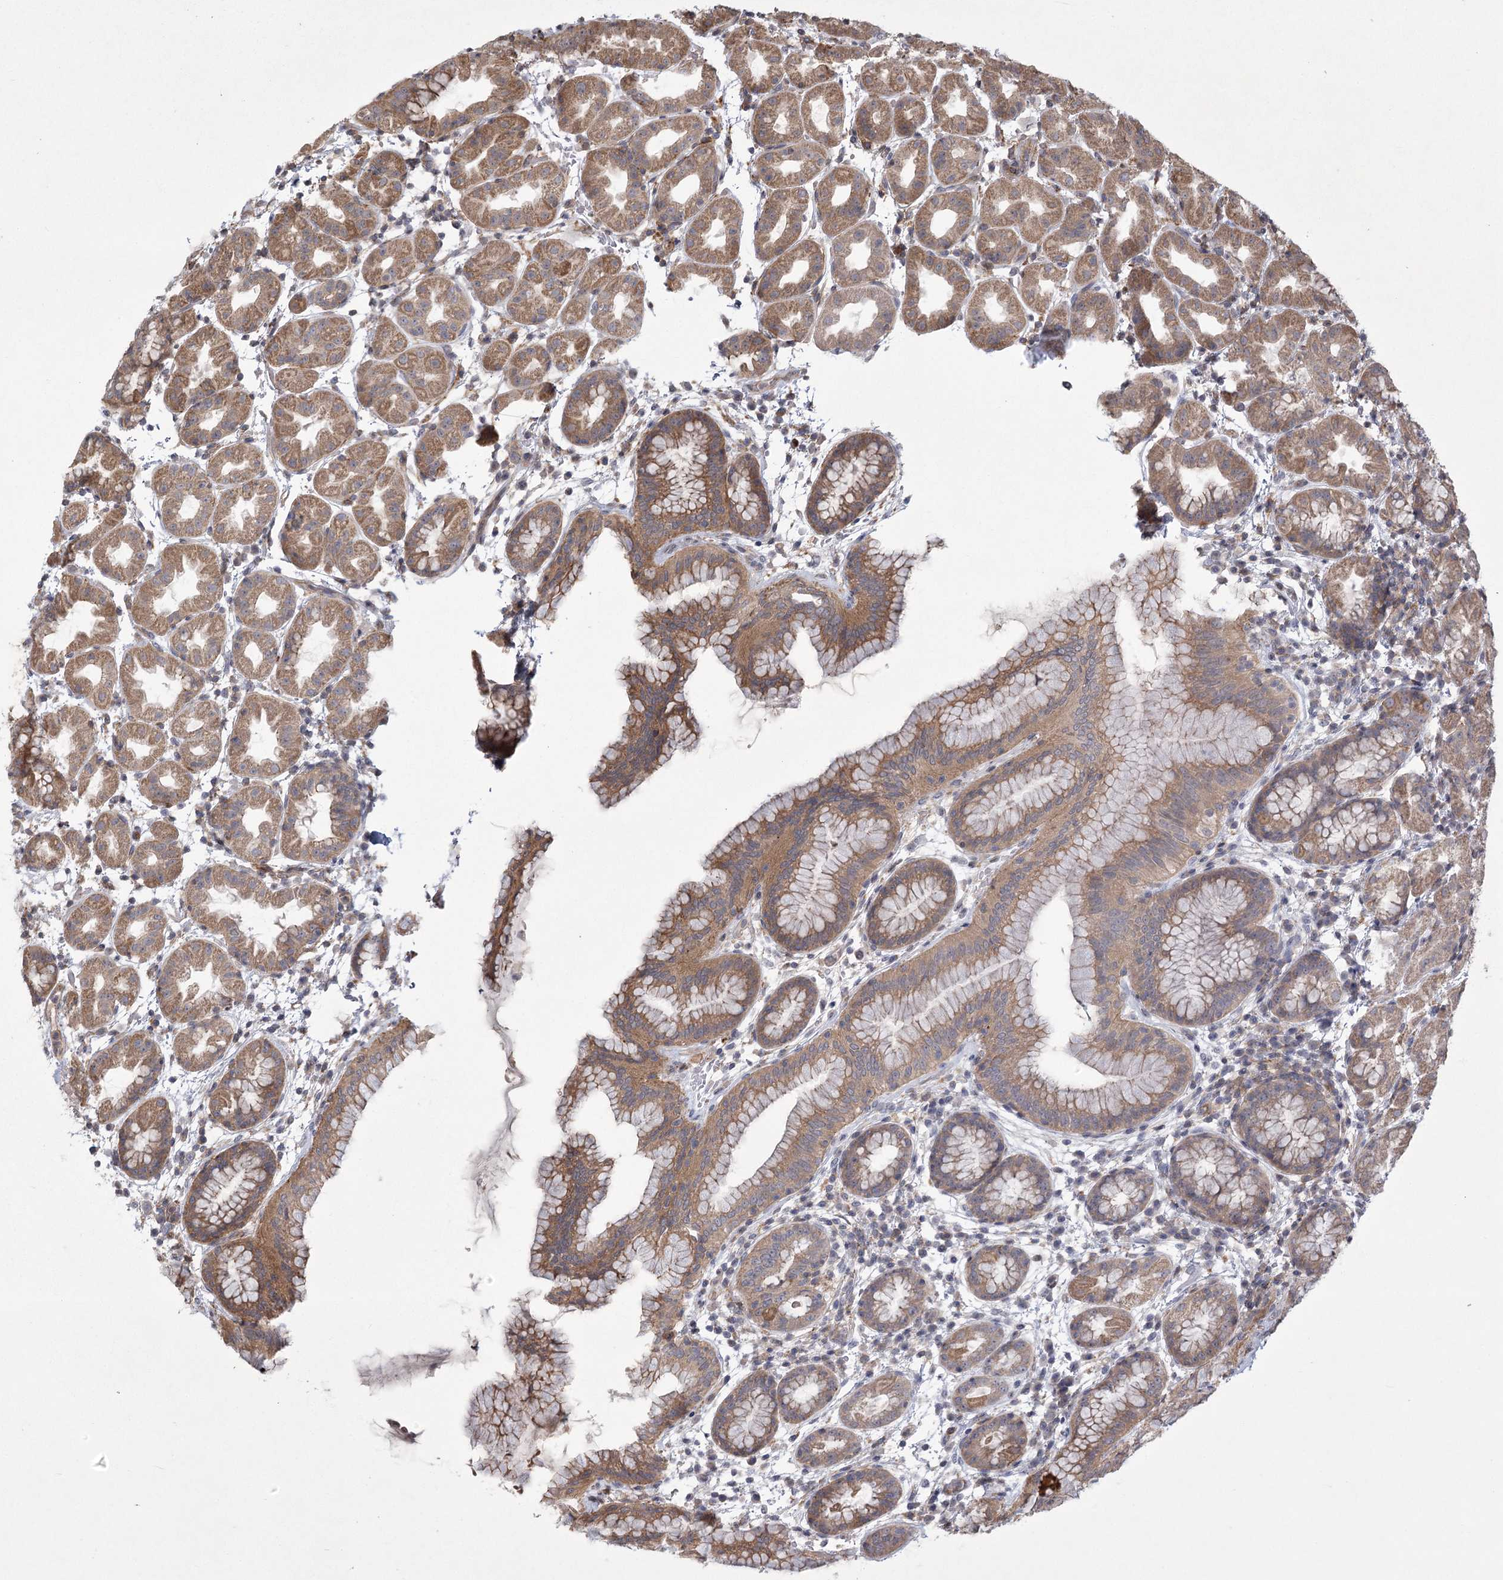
{"staining": {"intensity": "moderate", "quantity": ">75%", "location": "cytoplasmic/membranous"}, "tissue": "stomach", "cell_type": "Glandular cells", "image_type": "normal", "snomed": [{"axis": "morphology", "description": "Normal tissue, NOS"}, {"axis": "topography", "description": "Stomach"}], "caption": "Moderate cytoplasmic/membranous expression for a protein is seen in approximately >75% of glandular cells of unremarkable stomach using IHC.", "gene": "MEPE", "patient": {"sex": "female", "age": 79}}